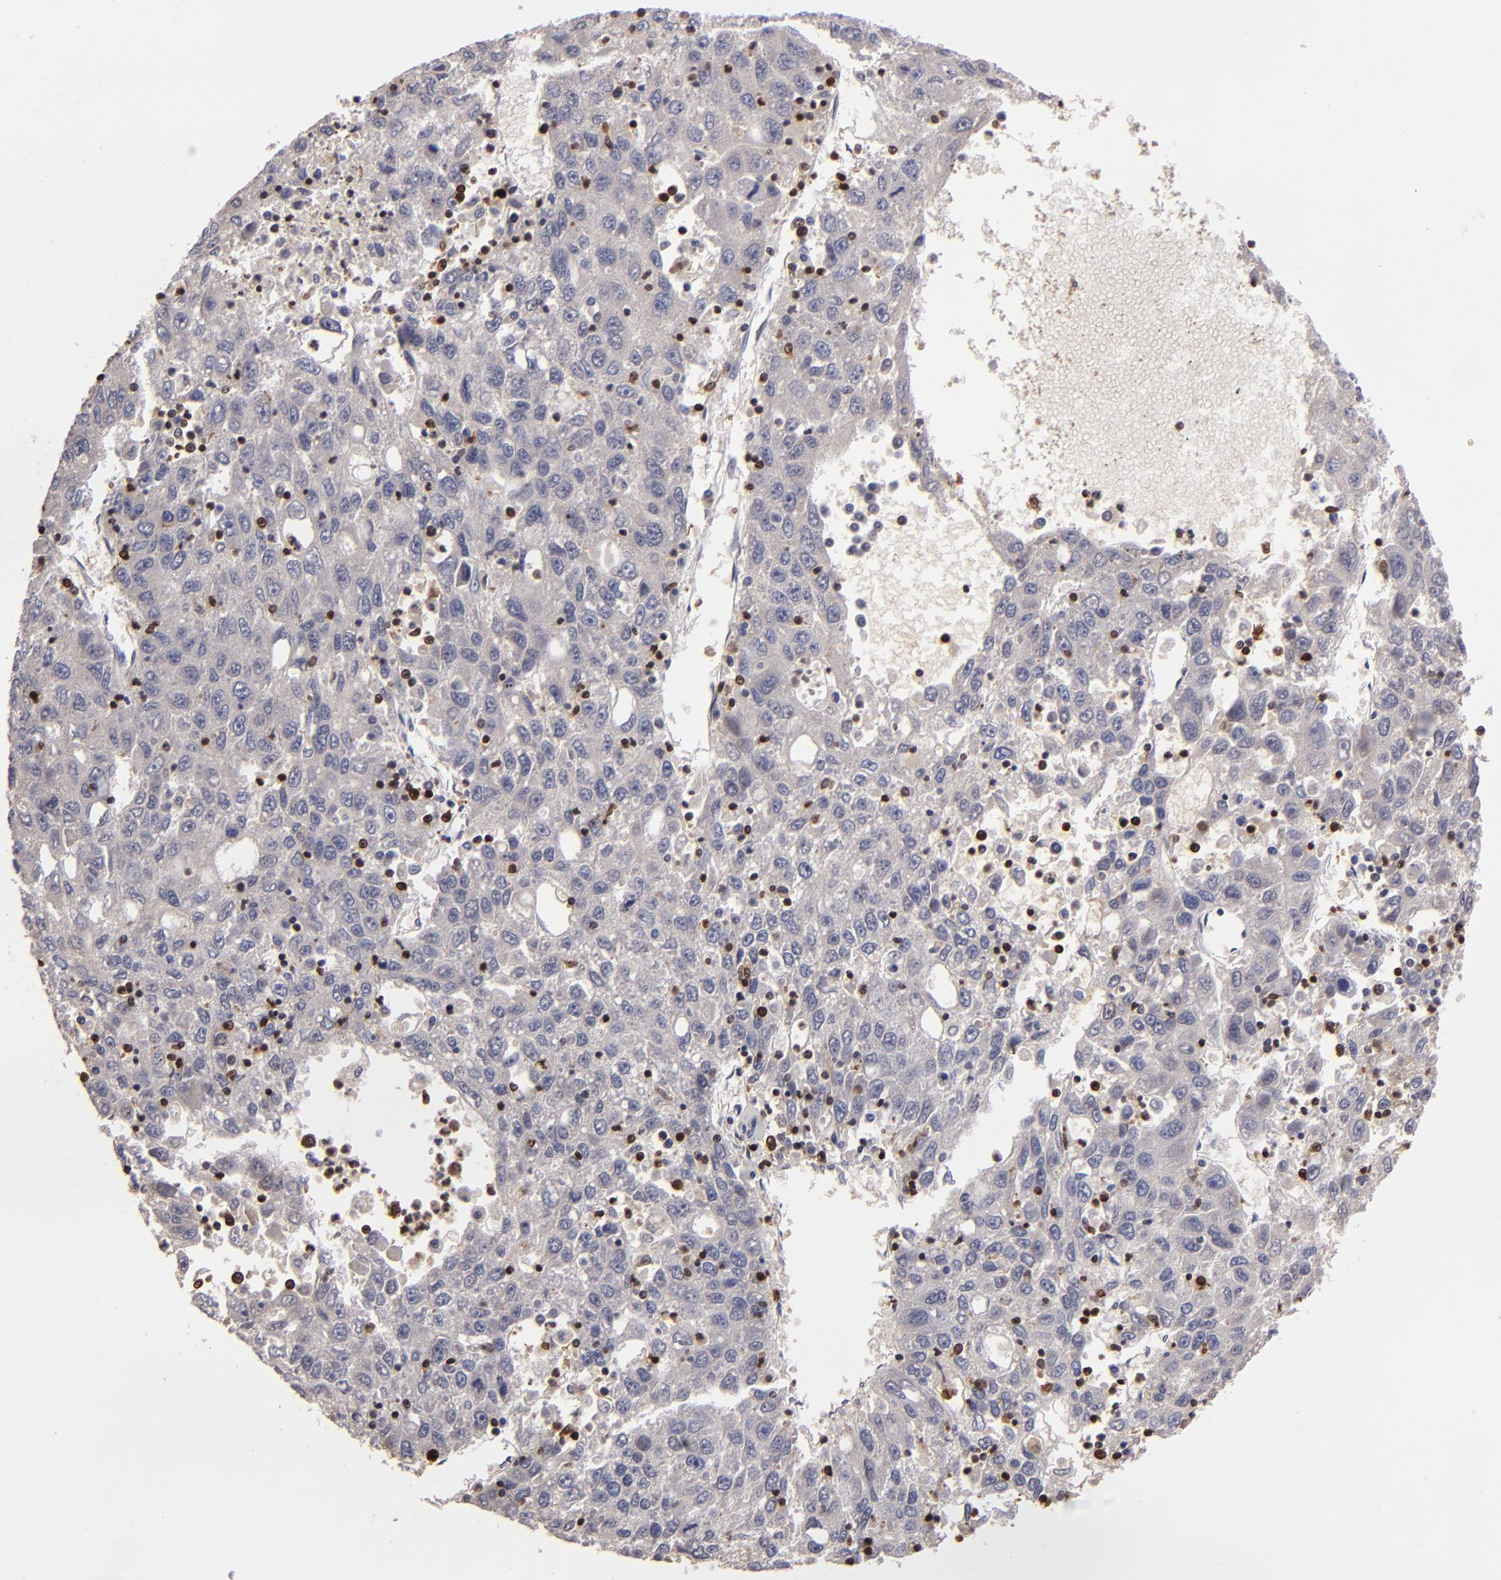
{"staining": {"intensity": "negative", "quantity": "none", "location": "none"}, "tissue": "liver cancer", "cell_type": "Tumor cells", "image_type": "cancer", "snomed": [{"axis": "morphology", "description": "Carcinoma, Hepatocellular, NOS"}, {"axis": "topography", "description": "Liver"}], "caption": "Immunohistochemistry photomicrograph of neoplastic tissue: human liver cancer stained with DAB shows no significant protein positivity in tumor cells. (Stains: DAB (3,3'-diaminobenzidine) immunohistochemistry with hematoxylin counter stain, Microscopy: brightfield microscopy at high magnification).", "gene": "S100A4", "patient": {"sex": "male", "age": 49}}